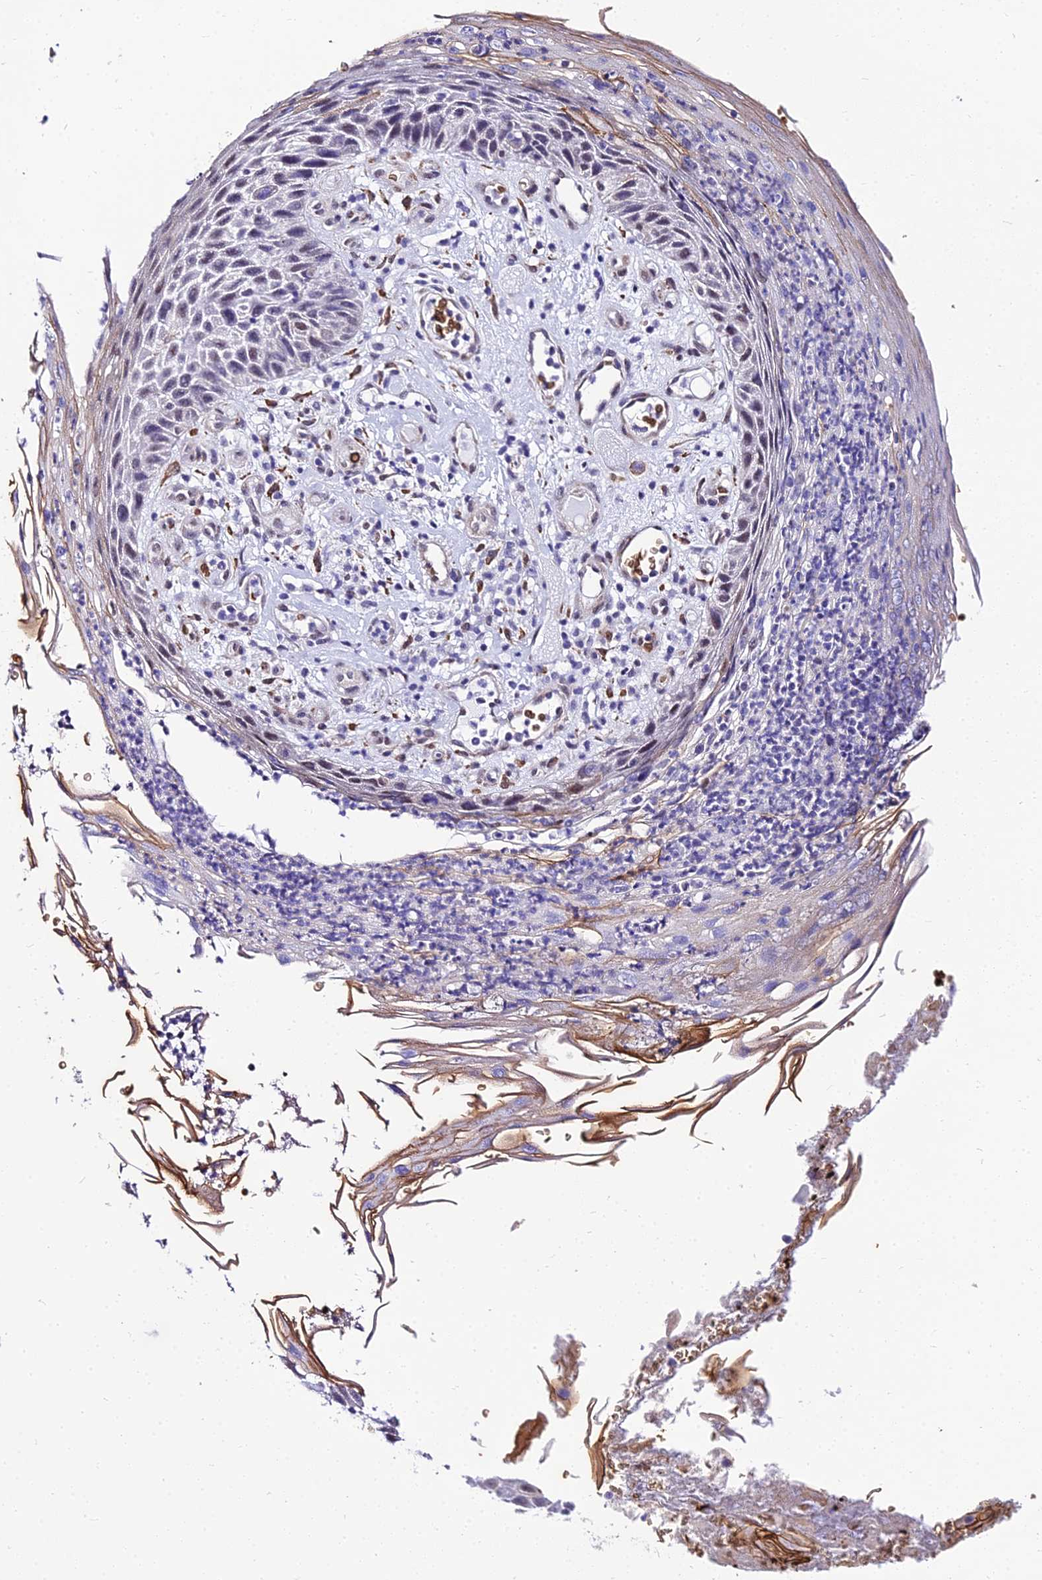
{"staining": {"intensity": "weak", "quantity": "<25%", "location": "nuclear"}, "tissue": "skin cancer", "cell_type": "Tumor cells", "image_type": "cancer", "snomed": [{"axis": "morphology", "description": "Squamous cell carcinoma, NOS"}, {"axis": "topography", "description": "Skin"}], "caption": "A micrograph of skin cancer stained for a protein reveals no brown staining in tumor cells.", "gene": "BCL9", "patient": {"sex": "female", "age": 88}}